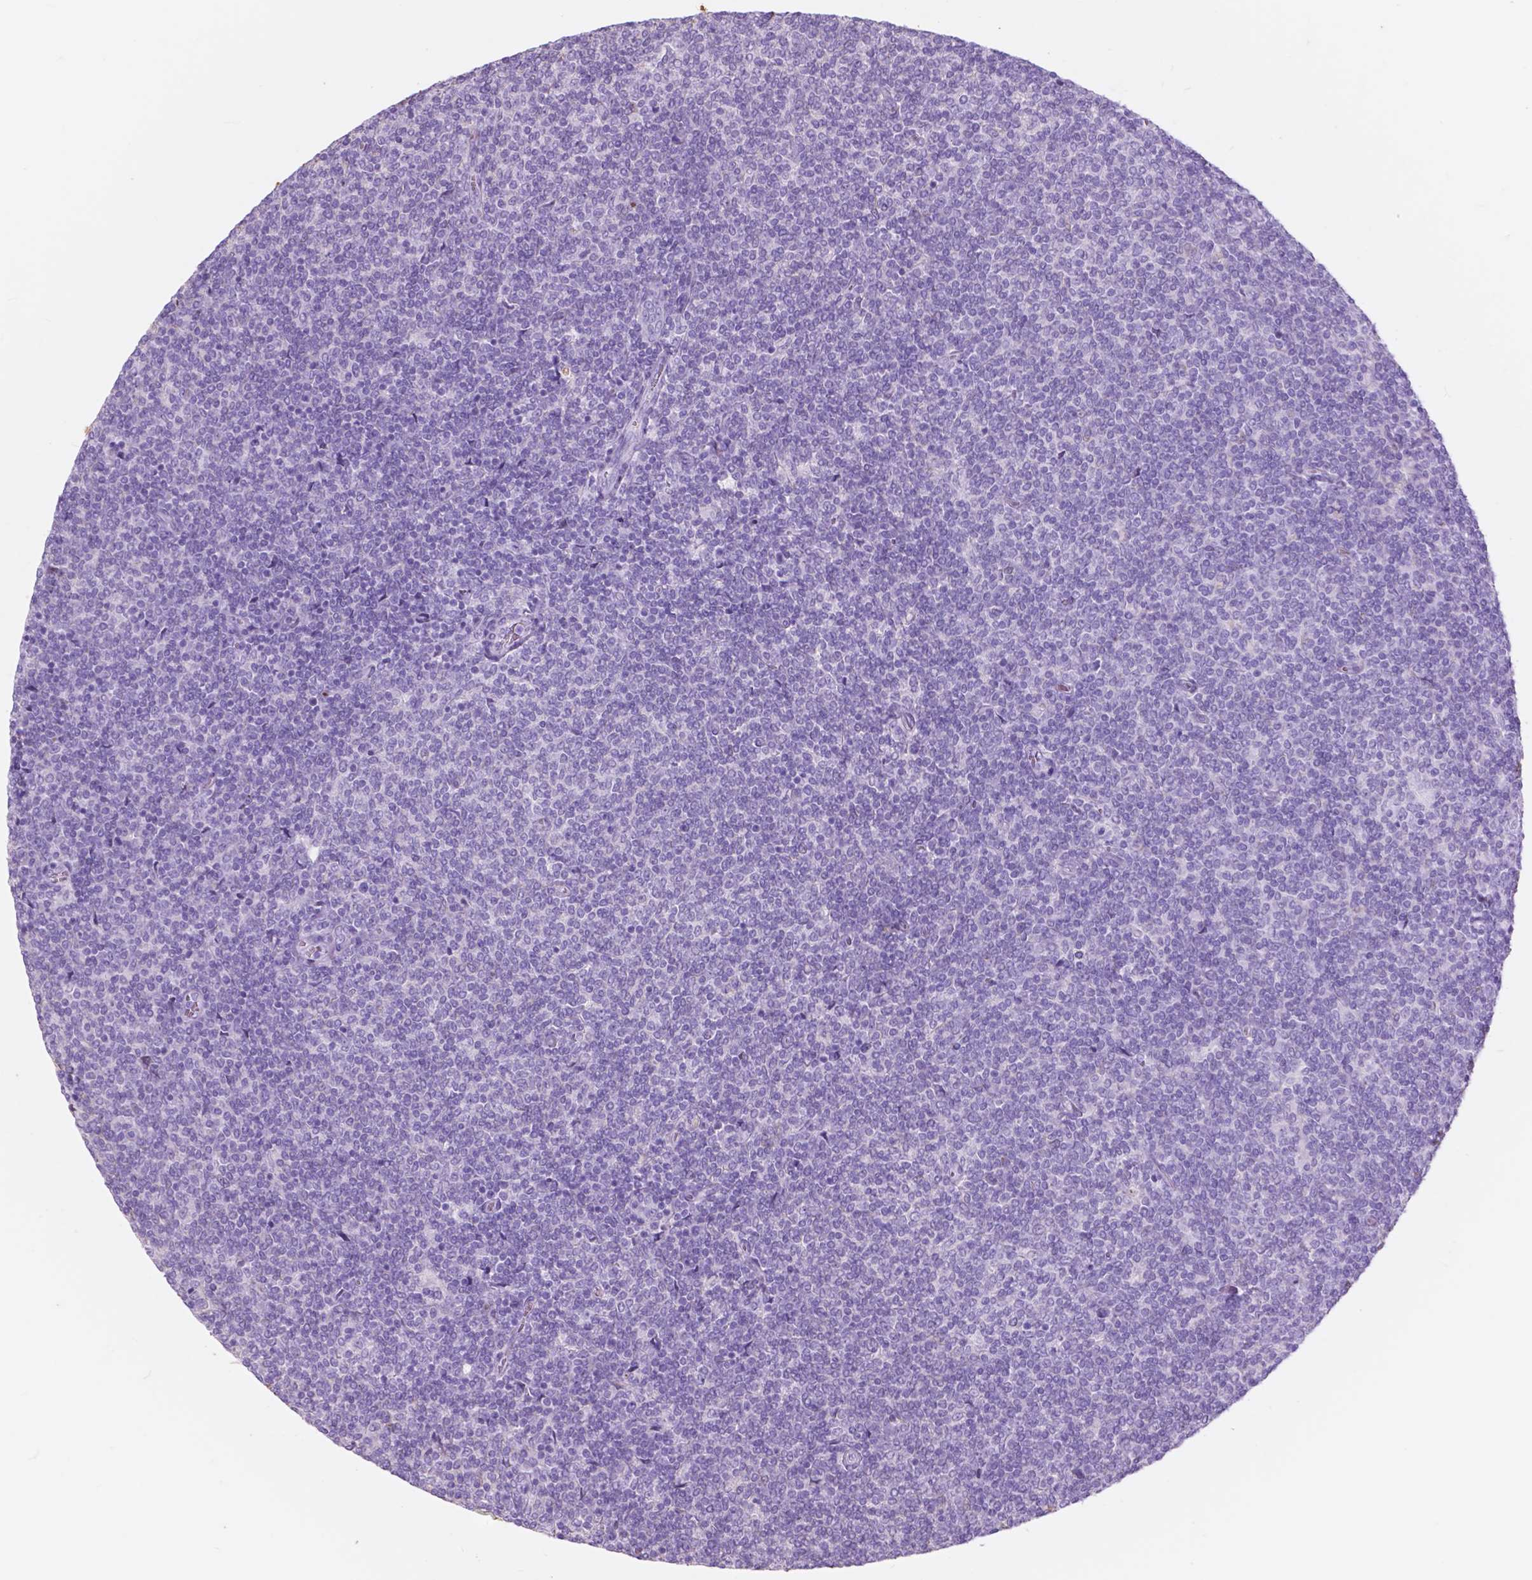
{"staining": {"intensity": "negative", "quantity": "none", "location": "none"}, "tissue": "lymphoma", "cell_type": "Tumor cells", "image_type": "cancer", "snomed": [{"axis": "morphology", "description": "Malignant lymphoma, non-Hodgkin's type, Low grade"}, {"axis": "topography", "description": "Lymph node"}], "caption": "Protein analysis of lymphoma exhibits no significant staining in tumor cells.", "gene": "FXYD2", "patient": {"sex": "male", "age": 52}}